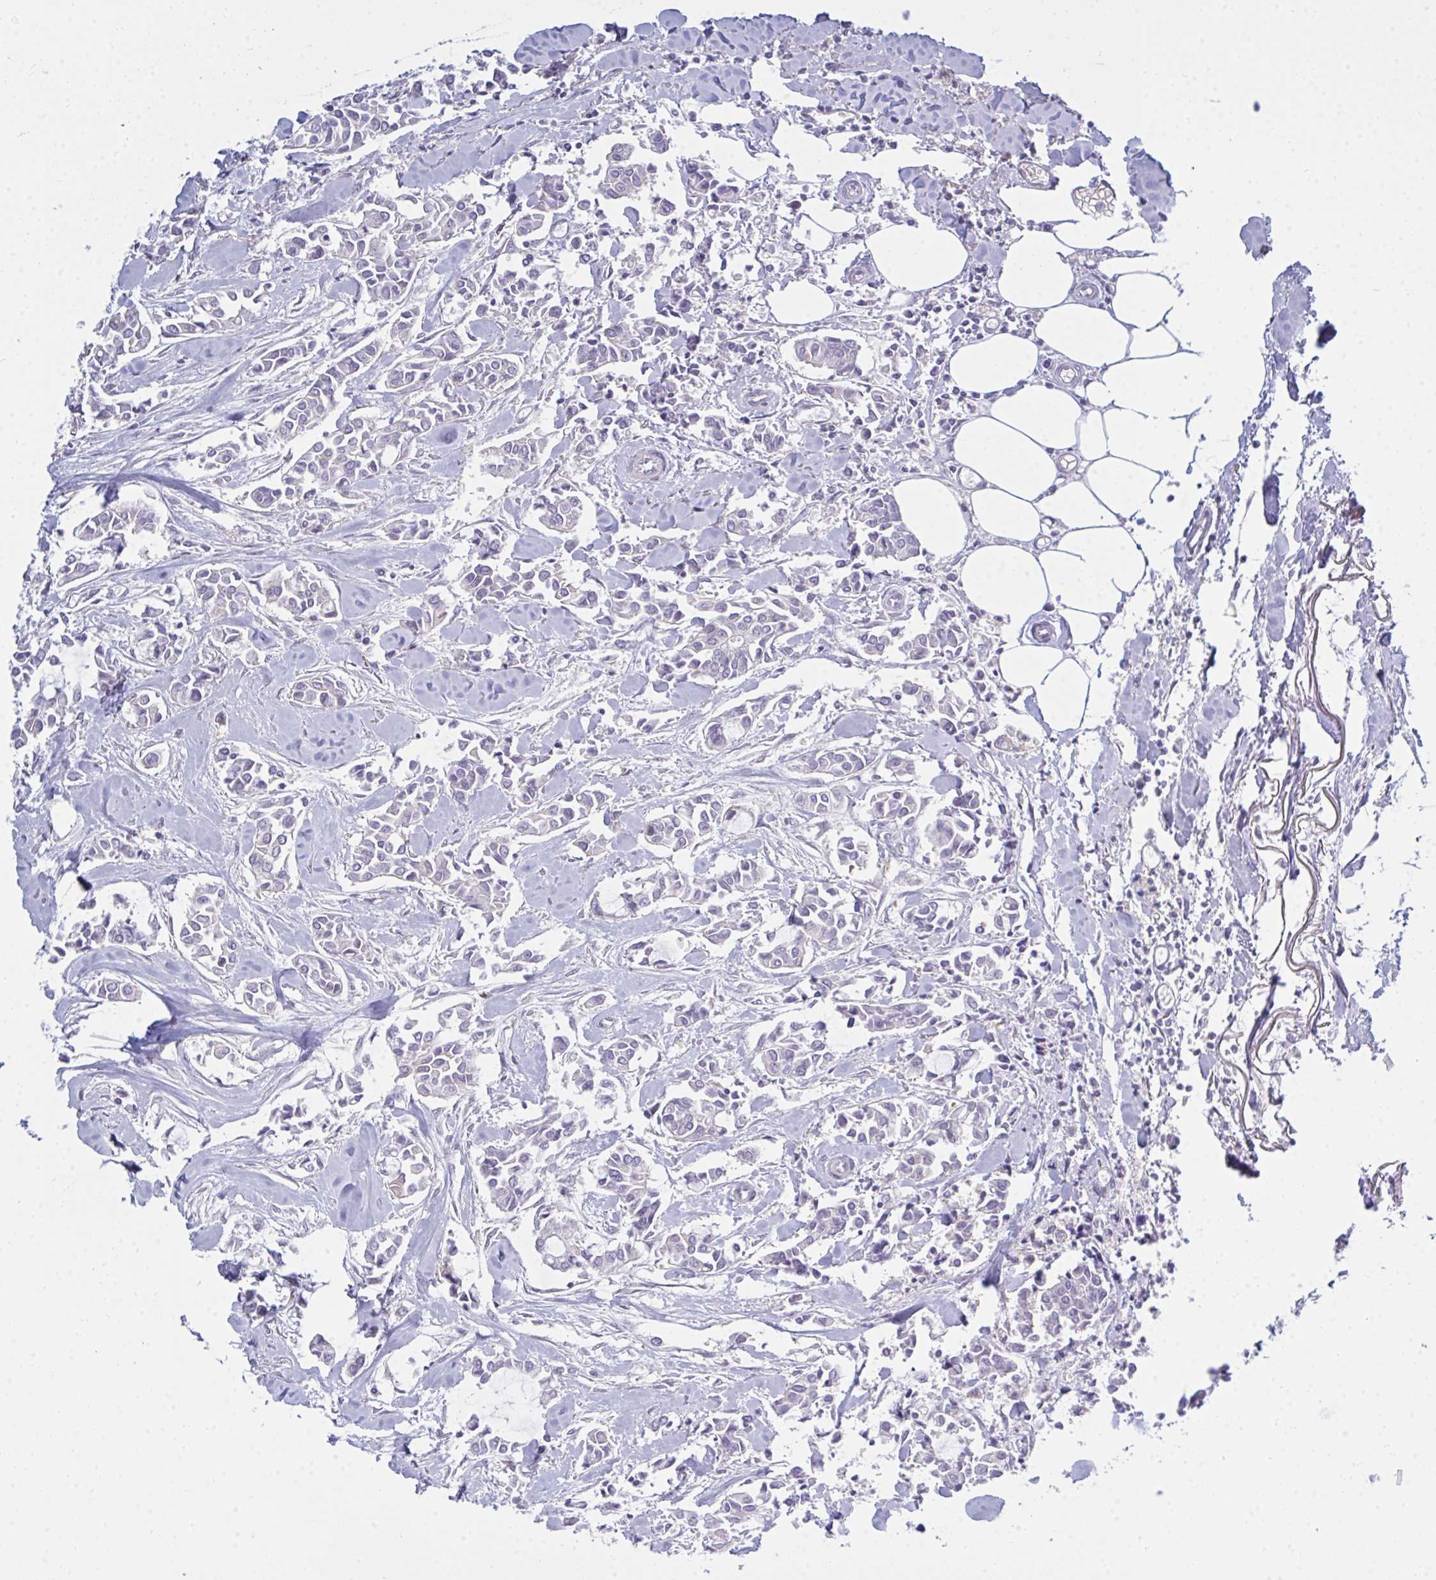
{"staining": {"intensity": "negative", "quantity": "none", "location": "none"}, "tissue": "breast cancer", "cell_type": "Tumor cells", "image_type": "cancer", "snomed": [{"axis": "morphology", "description": "Duct carcinoma"}, {"axis": "topography", "description": "Breast"}], "caption": "IHC of human breast intraductal carcinoma displays no positivity in tumor cells.", "gene": "SLC30A6", "patient": {"sex": "female", "age": 84}}